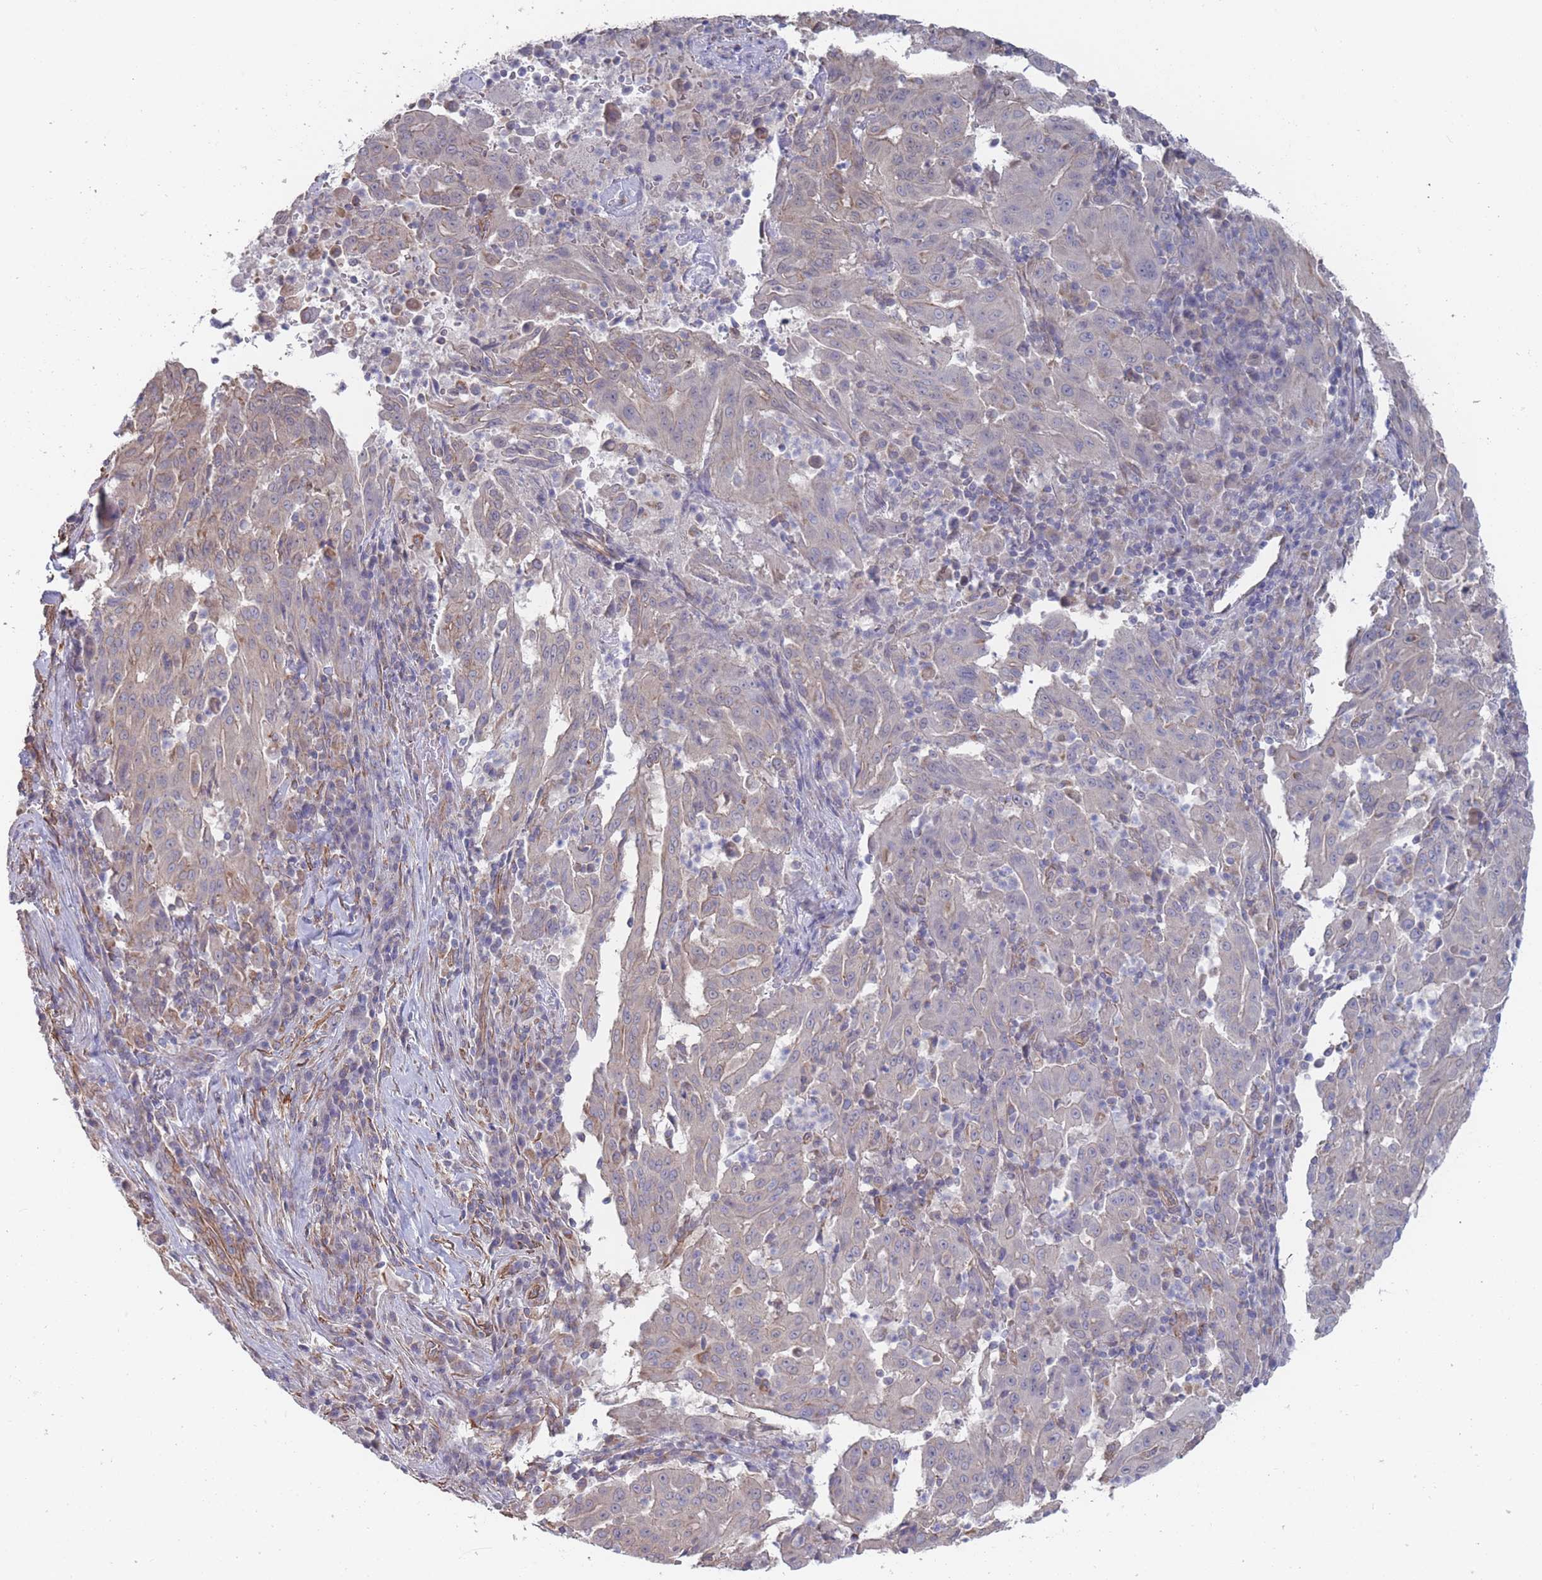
{"staining": {"intensity": "weak", "quantity": "<25%", "location": "cytoplasmic/membranous"}, "tissue": "pancreatic cancer", "cell_type": "Tumor cells", "image_type": "cancer", "snomed": [{"axis": "morphology", "description": "Adenocarcinoma, NOS"}, {"axis": "topography", "description": "Pancreas"}], "caption": "High magnification brightfield microscopy of pancreatic cancer stained with DAB (3,3'-diaminobenzidine) (brown) and counterstained with hematoxylin (blue): tumor cells show no significant staining.", "gene": "SLC1A6", "patient": {"sex": "male", "age": 63}}